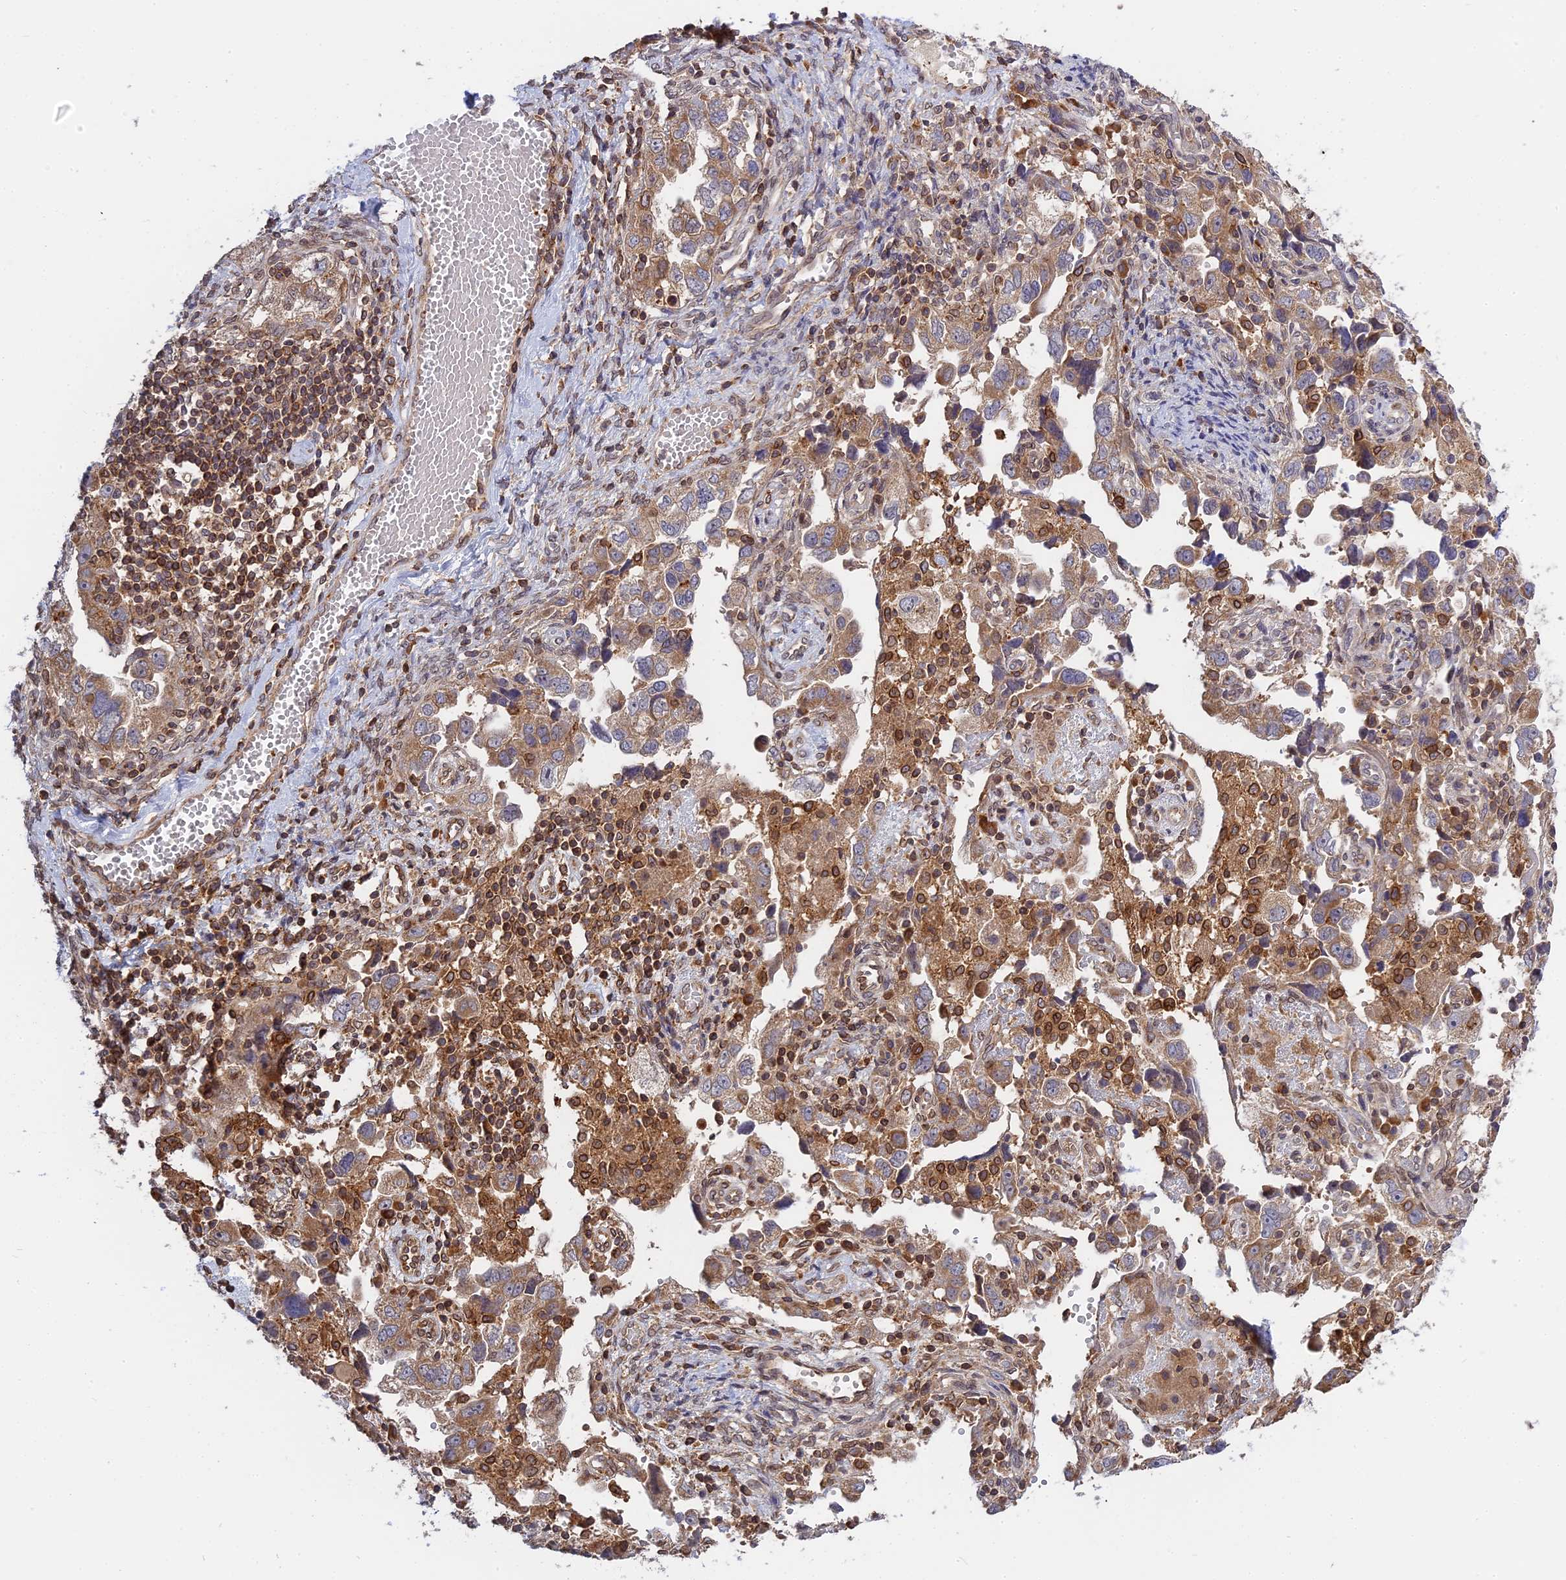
{"staining": {"intensity": "moderate", "quantity": ">75%", "location": "cytoplasmic/membranous"}, "tissue": "ovarian cancer", "cell_type": "Tumor cells", "image_type": "cancer", "snomed": [{"axis": "morphology", "description": "Carcinoma, NOS"}, {"axis": "morphology", "description": "Cystadenocarcinoma, serous, NOS"}, {"axis": "topography", "description": "Ovary"}], "caption": "Ovarian carcinoma stained for a protein (brown) demonstrates moderate cytoplasmic/membranous positive expression in about >75% of tumor cells.", "gene": "IL21R", "patient": {"sex": "female", "age": 69}}